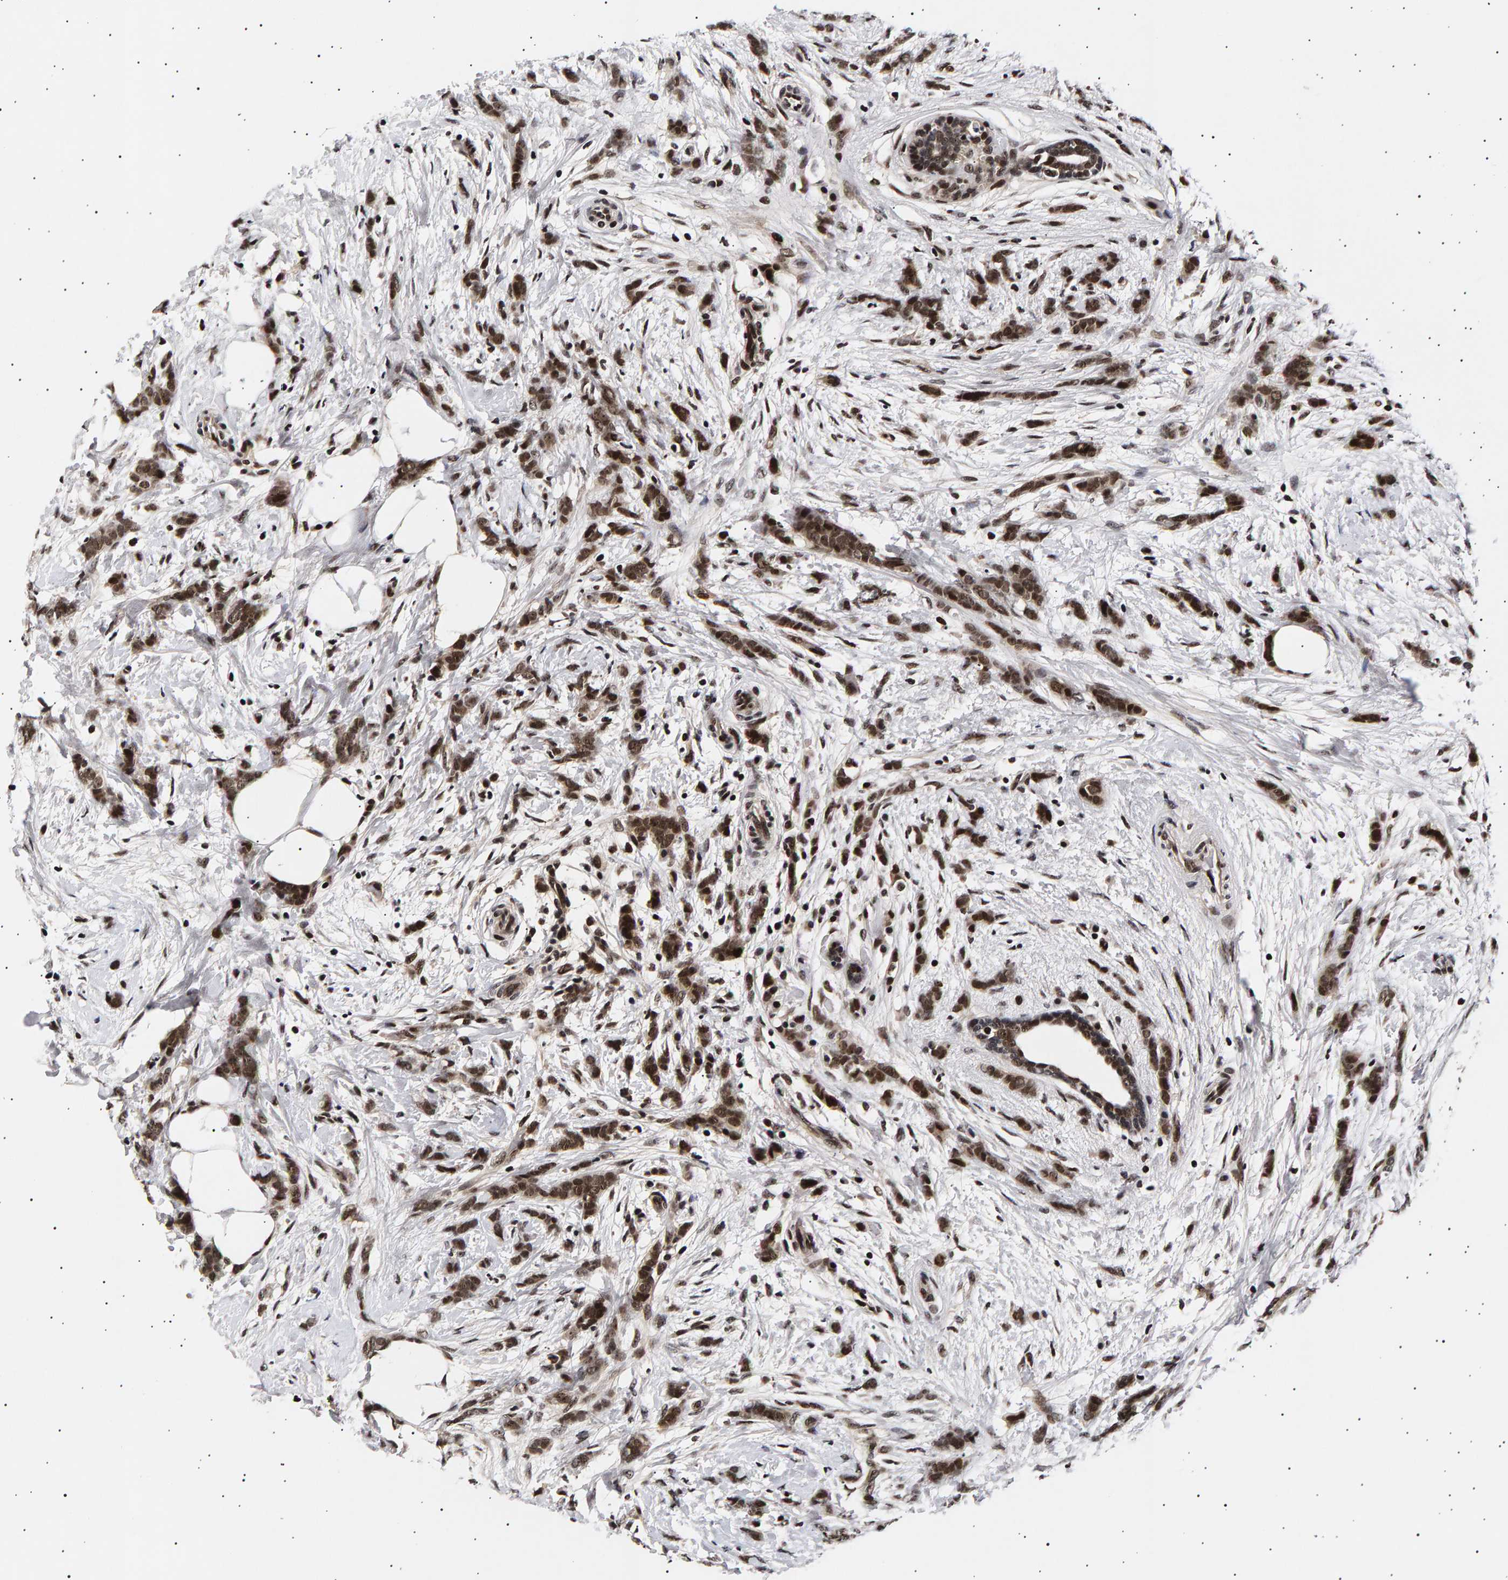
{"staining": {"intensity": "moderate", "quantity": ">75%", "location": "nuclear"}, "tissue": "breast cancer", "cell_type": "Tumor cells", "image_type": "cancer", "snomed": [{"axis": "morphology", "description": "Lobular carcinoma, in situ"}, {"axis": "morphology", "description": "Lobular carcinoma"}, {"axis": "topography", "description": "Breast"}], "caption": "Immunohistochemical staining of breast lobular carcinoma in situ demonstrates medium levels of moderate nuclear protein positivity in approximately >75% of tumor cells.", "gene": "ANKRD40", "patient": {"sex": "female", "age": 41}}